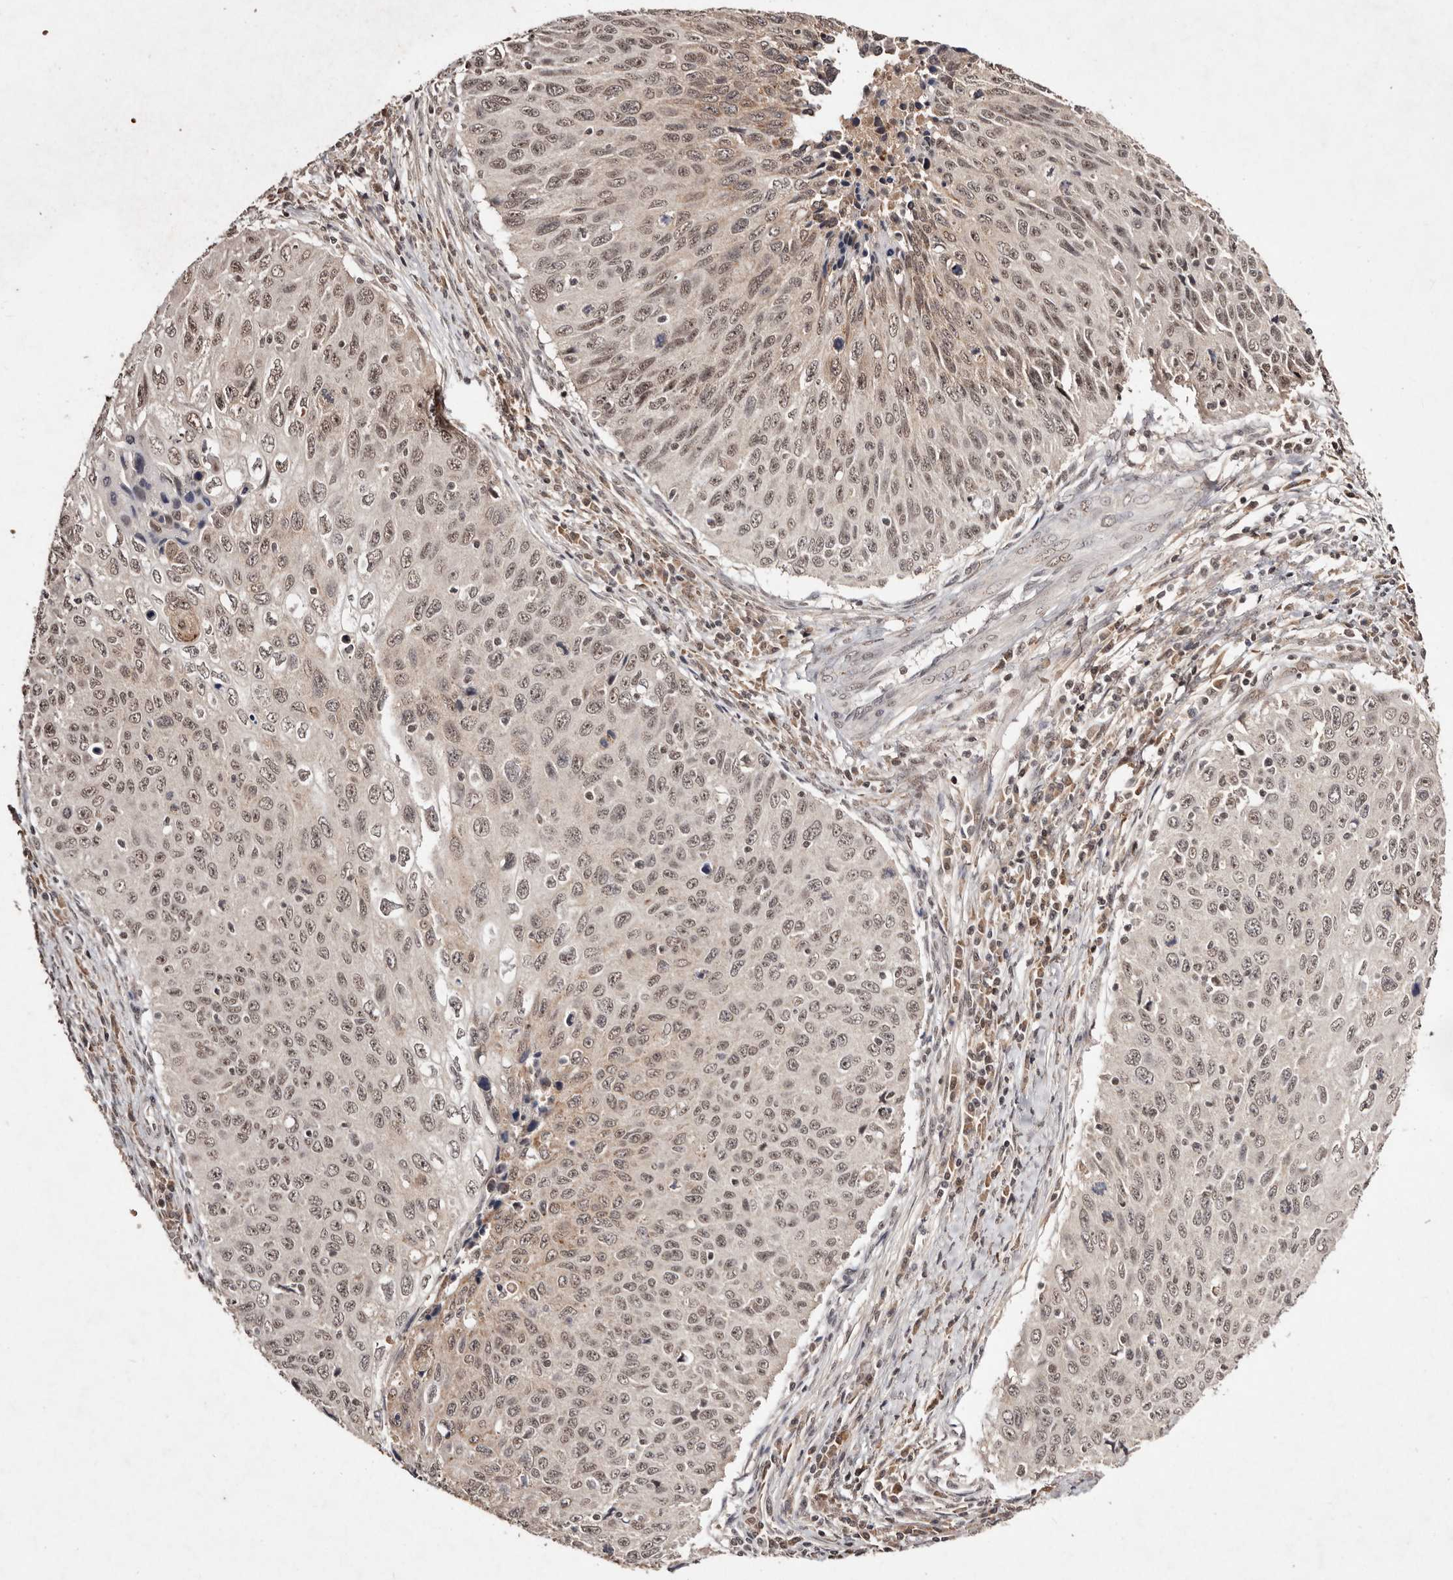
{"staining": {"intensity": "moderate", "quantity": ">75%", "location": "nuclear"}, "tissue": "cervical cancer", "cell_type": "Tumor cells", "image_type": "cancer", "snomed": [{"axis": "morphology", "description": "Squamous cell carcinoma, NOS"}, {"axis": "topography", "description": "Cervix"}], "caption": "Cervical cancer was stained to show a protein in brown. There is medium levels of moderate nuclear staining in about >75% of tumor cells. (DAB IHC with brightfield microscopy, high magnification).", "gene": "BICRAL", "patient": {"sex": "female", "age": 53}}